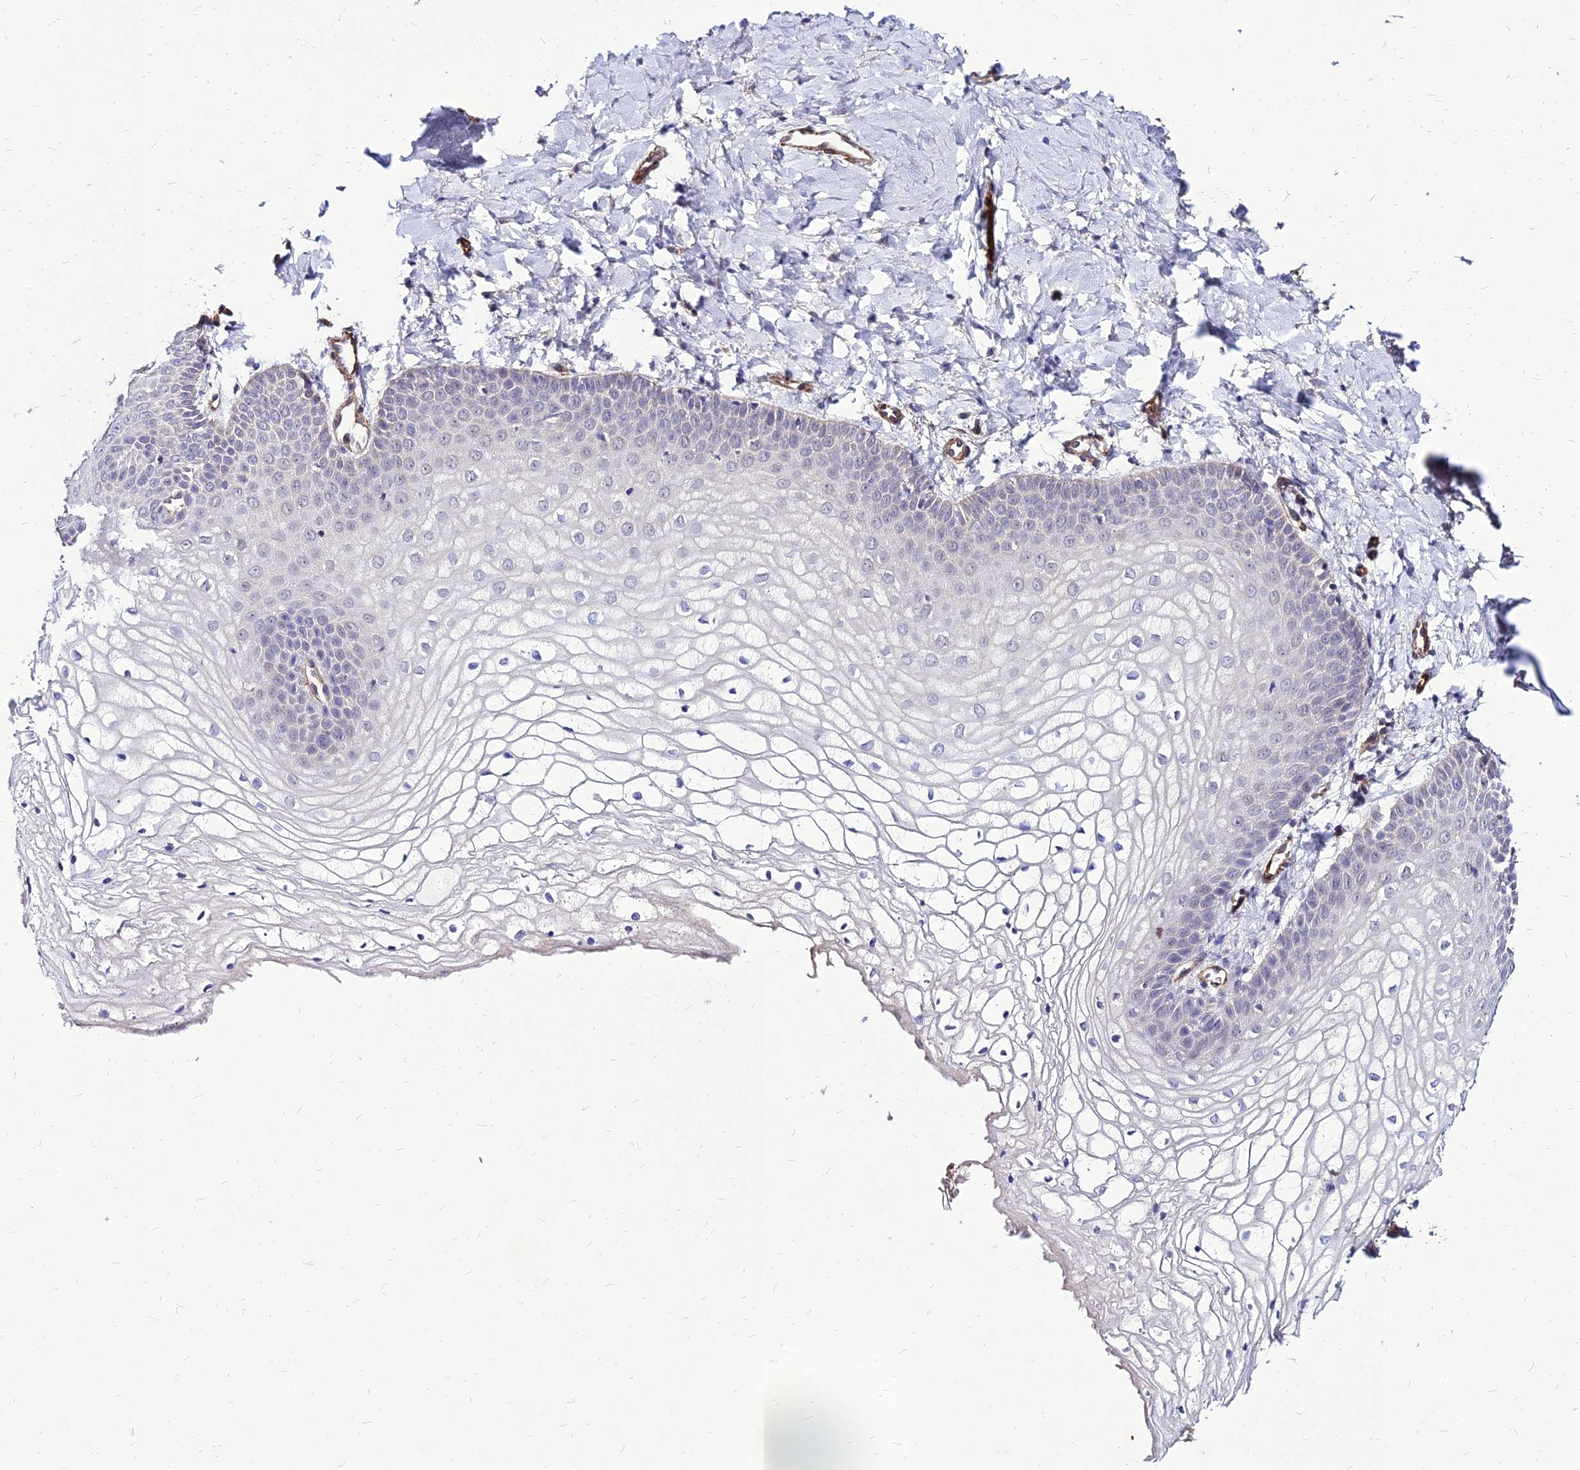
{"staining": {"intensity": "negative", "quantity": "none", "location": "none"}, "tissue": "vagina", "cell_type": "Squamous epithelial cells", "image_type": "normal", "snomed": [{"axis": "morphology", "description": "Normal tissue, NOS"}, {"axis": "topography", "description": "Vagina"}], "caption": "Immunohistochemistry of benign human vagina reveals no positivity in squamous epithelial cells. Nuclei are stained in blue.", "gene": "YEATS2", "patient": {"sex": "female", "age": 68}}